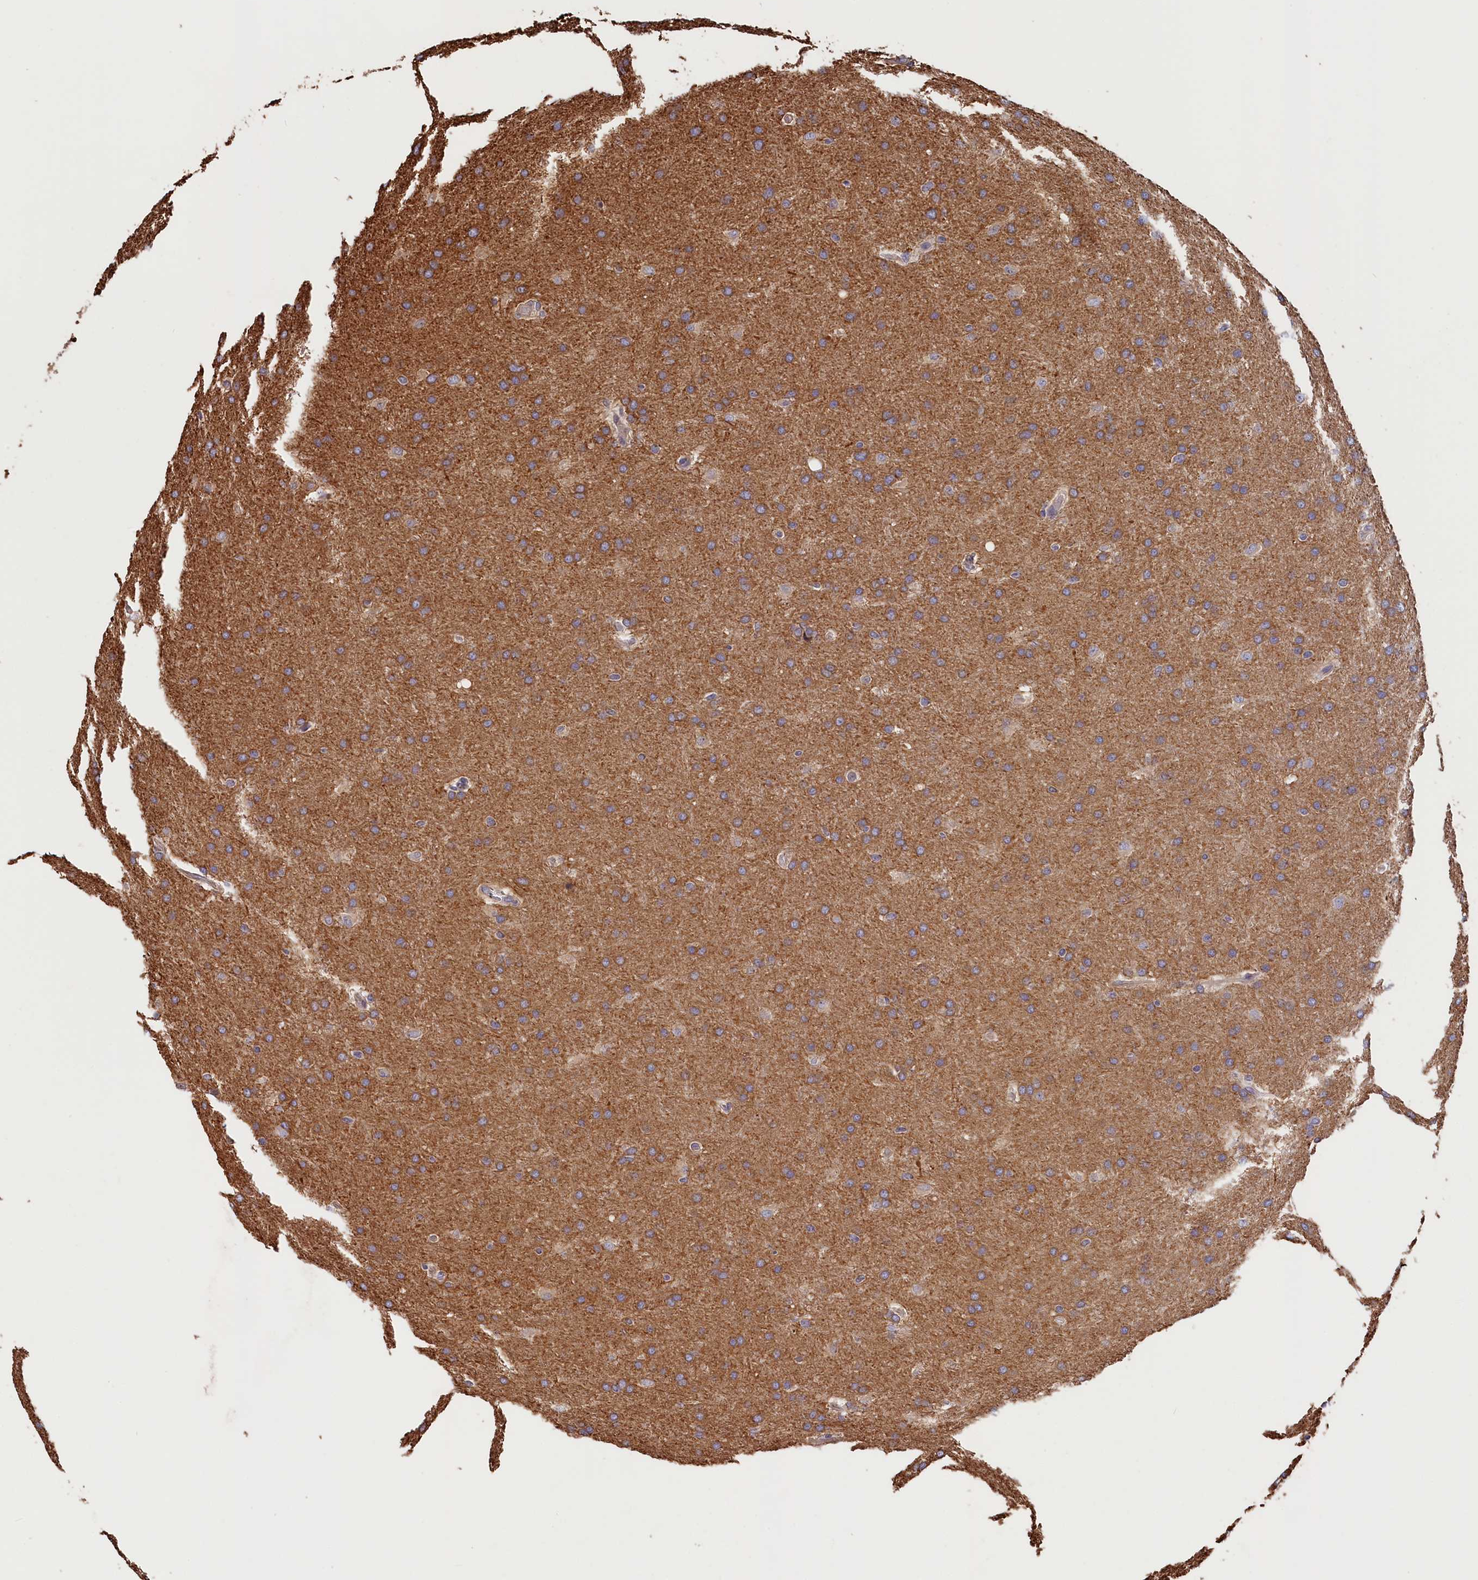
{"staining": {"intensity": "moderate", "quantity": ">75%", "location": "cytoplasmic/membranous"}, "tissue": "glioma", "cell_type": "Tumor cells", "image_type": "cancer", "snomed": [{"axis": "morphology", "description": "Glioma, malignant, Low grade"}, {"axis": "topography", "description": "Brain"}], "caption": "Protein analysis of malignant glioma (low-grade) tissue shows moderate cytoplasmic/membranous staining in approximately >75% of tumor cells.", "gene": "TMEM116", "patient": {"sex": "female", "age": 32}}